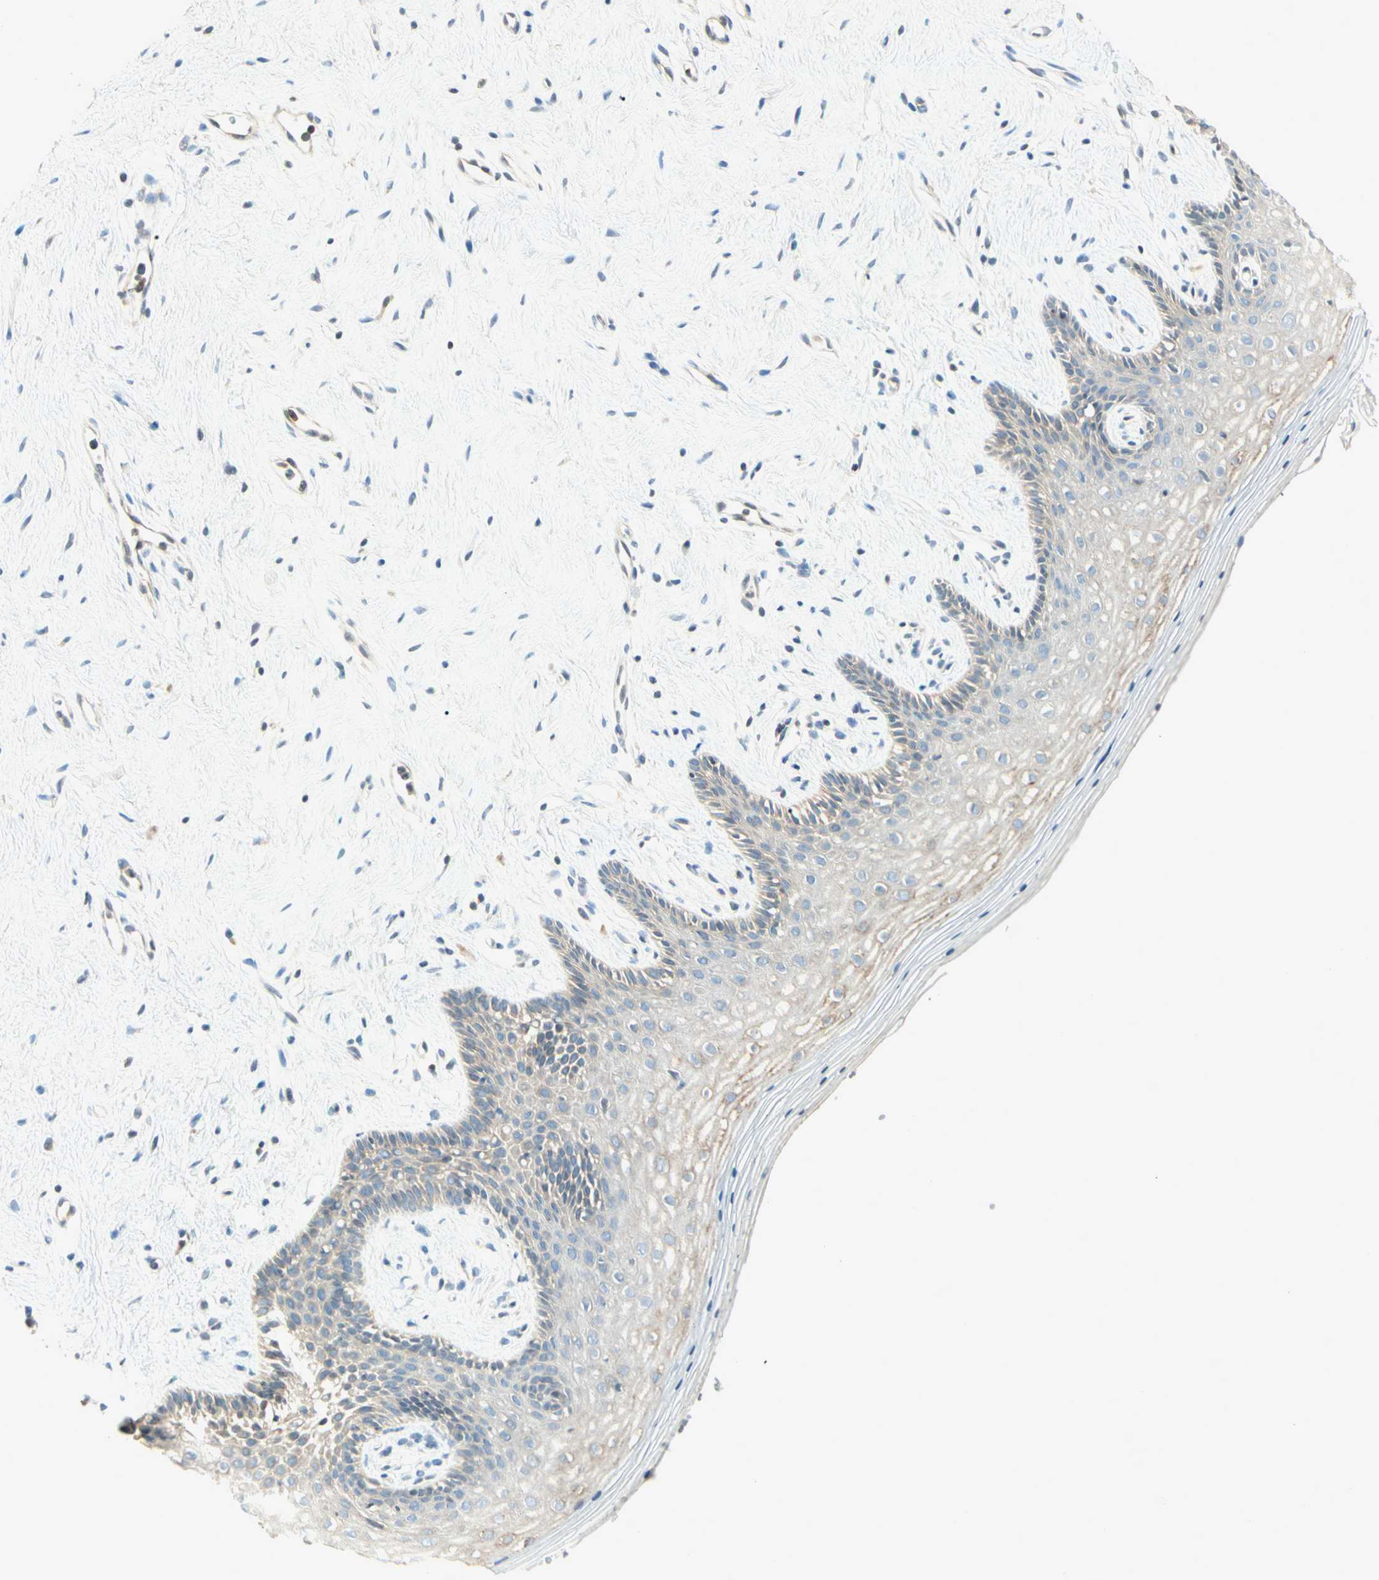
{"staining": {"intensity": "weak", "quantity": "25%-75%", "location": "cytoplasmic/membranous"}, "tissue": "vagina", "cell_type": "Squamous epithelial cells", "image_type": "normal", "snomed": [{"axis": "morphology", "description": "Normal tissue, NOS"}, {"axis": "topography", "description": "Vagina"}], "caption": "Squamous epithelial cells display low levels of weak cytoplasmic/membranous staining in approximately 25%-75% of cells in normal vagina.", "gene": "CDH6", "patient": {"sex": "female", "age": 44}}